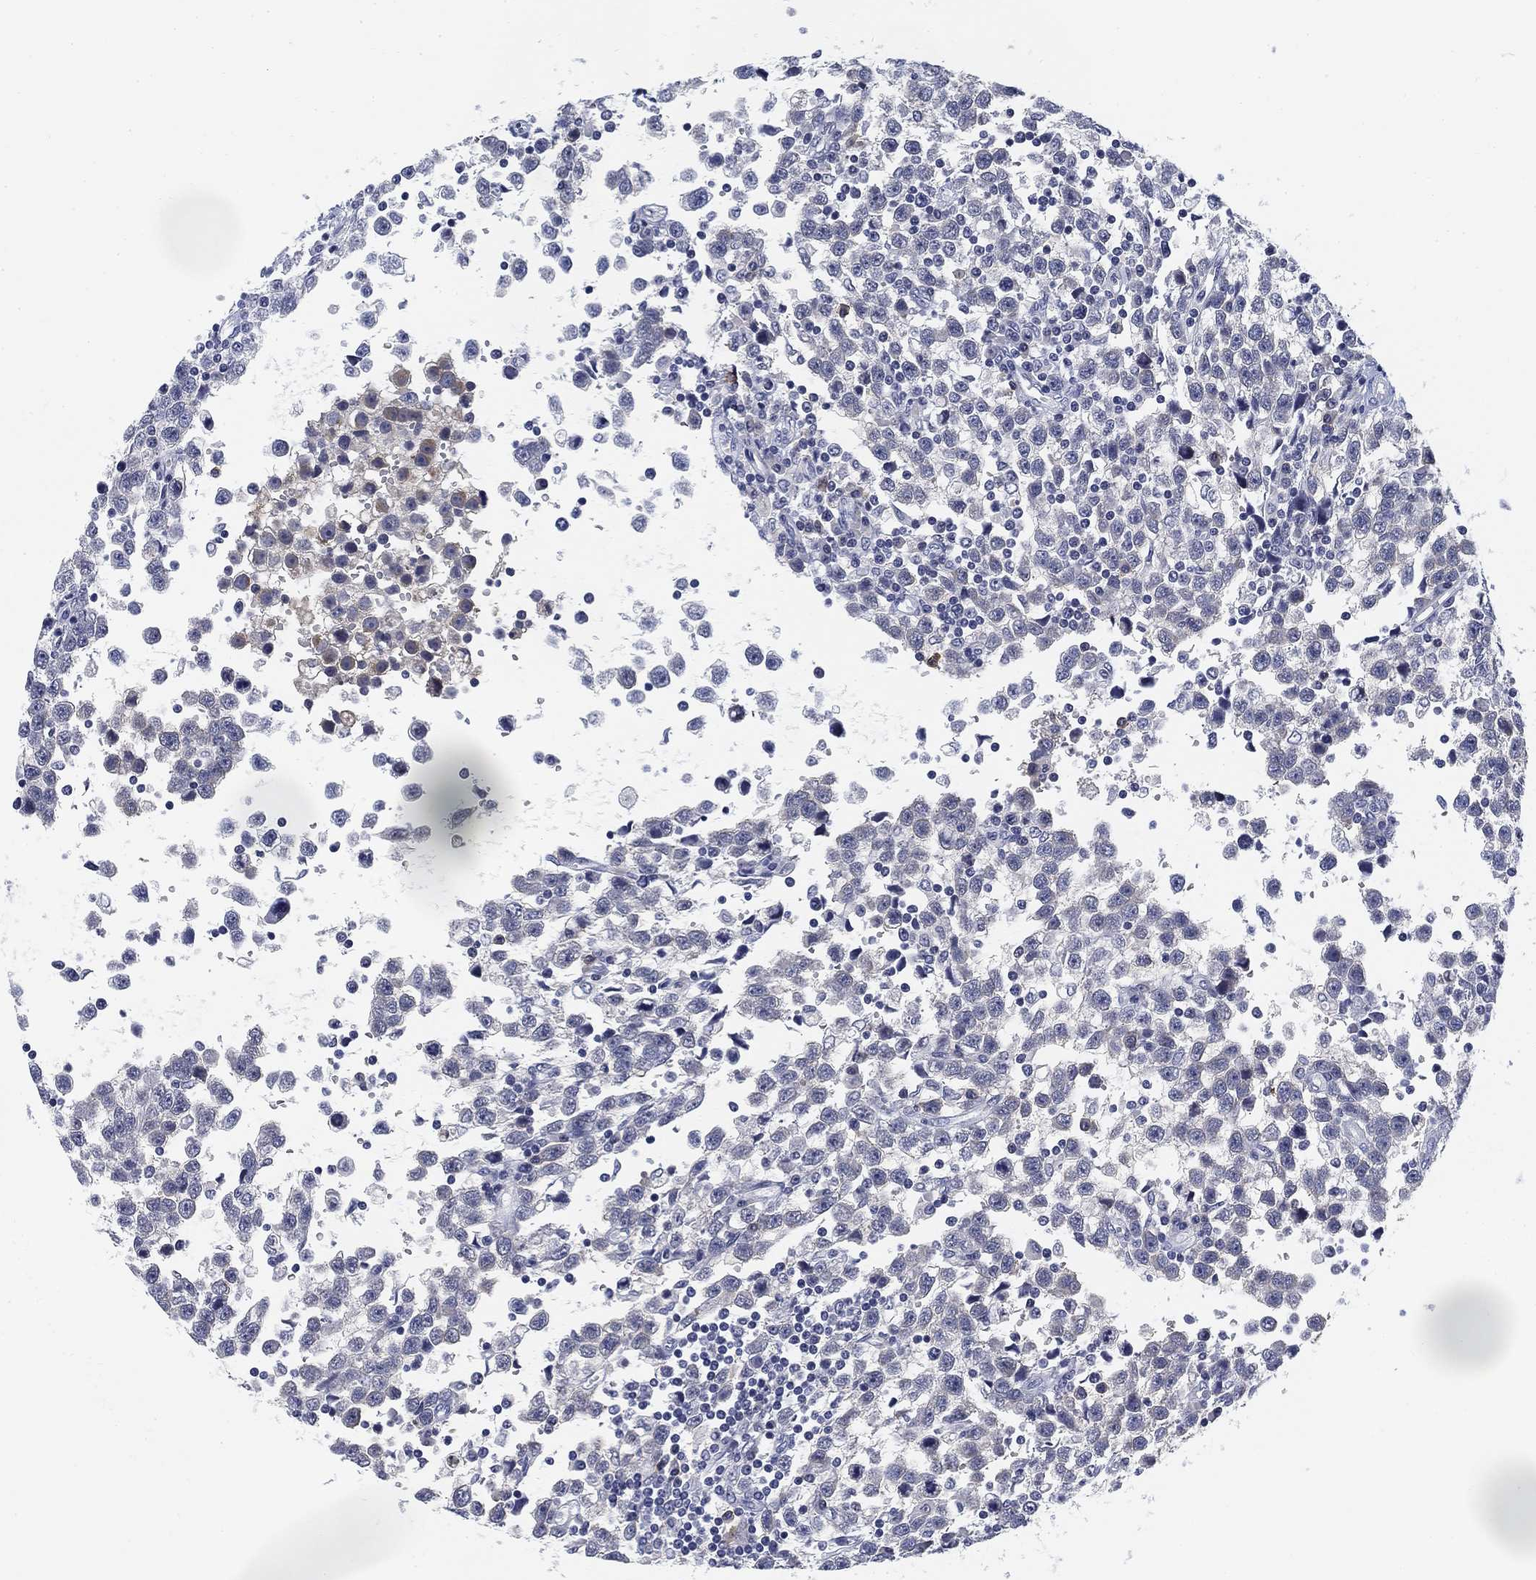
{"staining": {"intensity": "negative", "quantity": "none", "location": "none"}, "tissue": "testis cancer", "cell_type": "Tumor cells", "image_type": "cancer", "snomed": [{"axis": "morphology", "description": "Seminoma, NOS"}, {"axis": "topography", "description": "Testis"}], "caption": "A photomicrograph of human testis cancer (seminoma) is negative for staining in tumor cells.", "gene": "SLC2A5", "patient": {"sex": "male", "age": 34}}